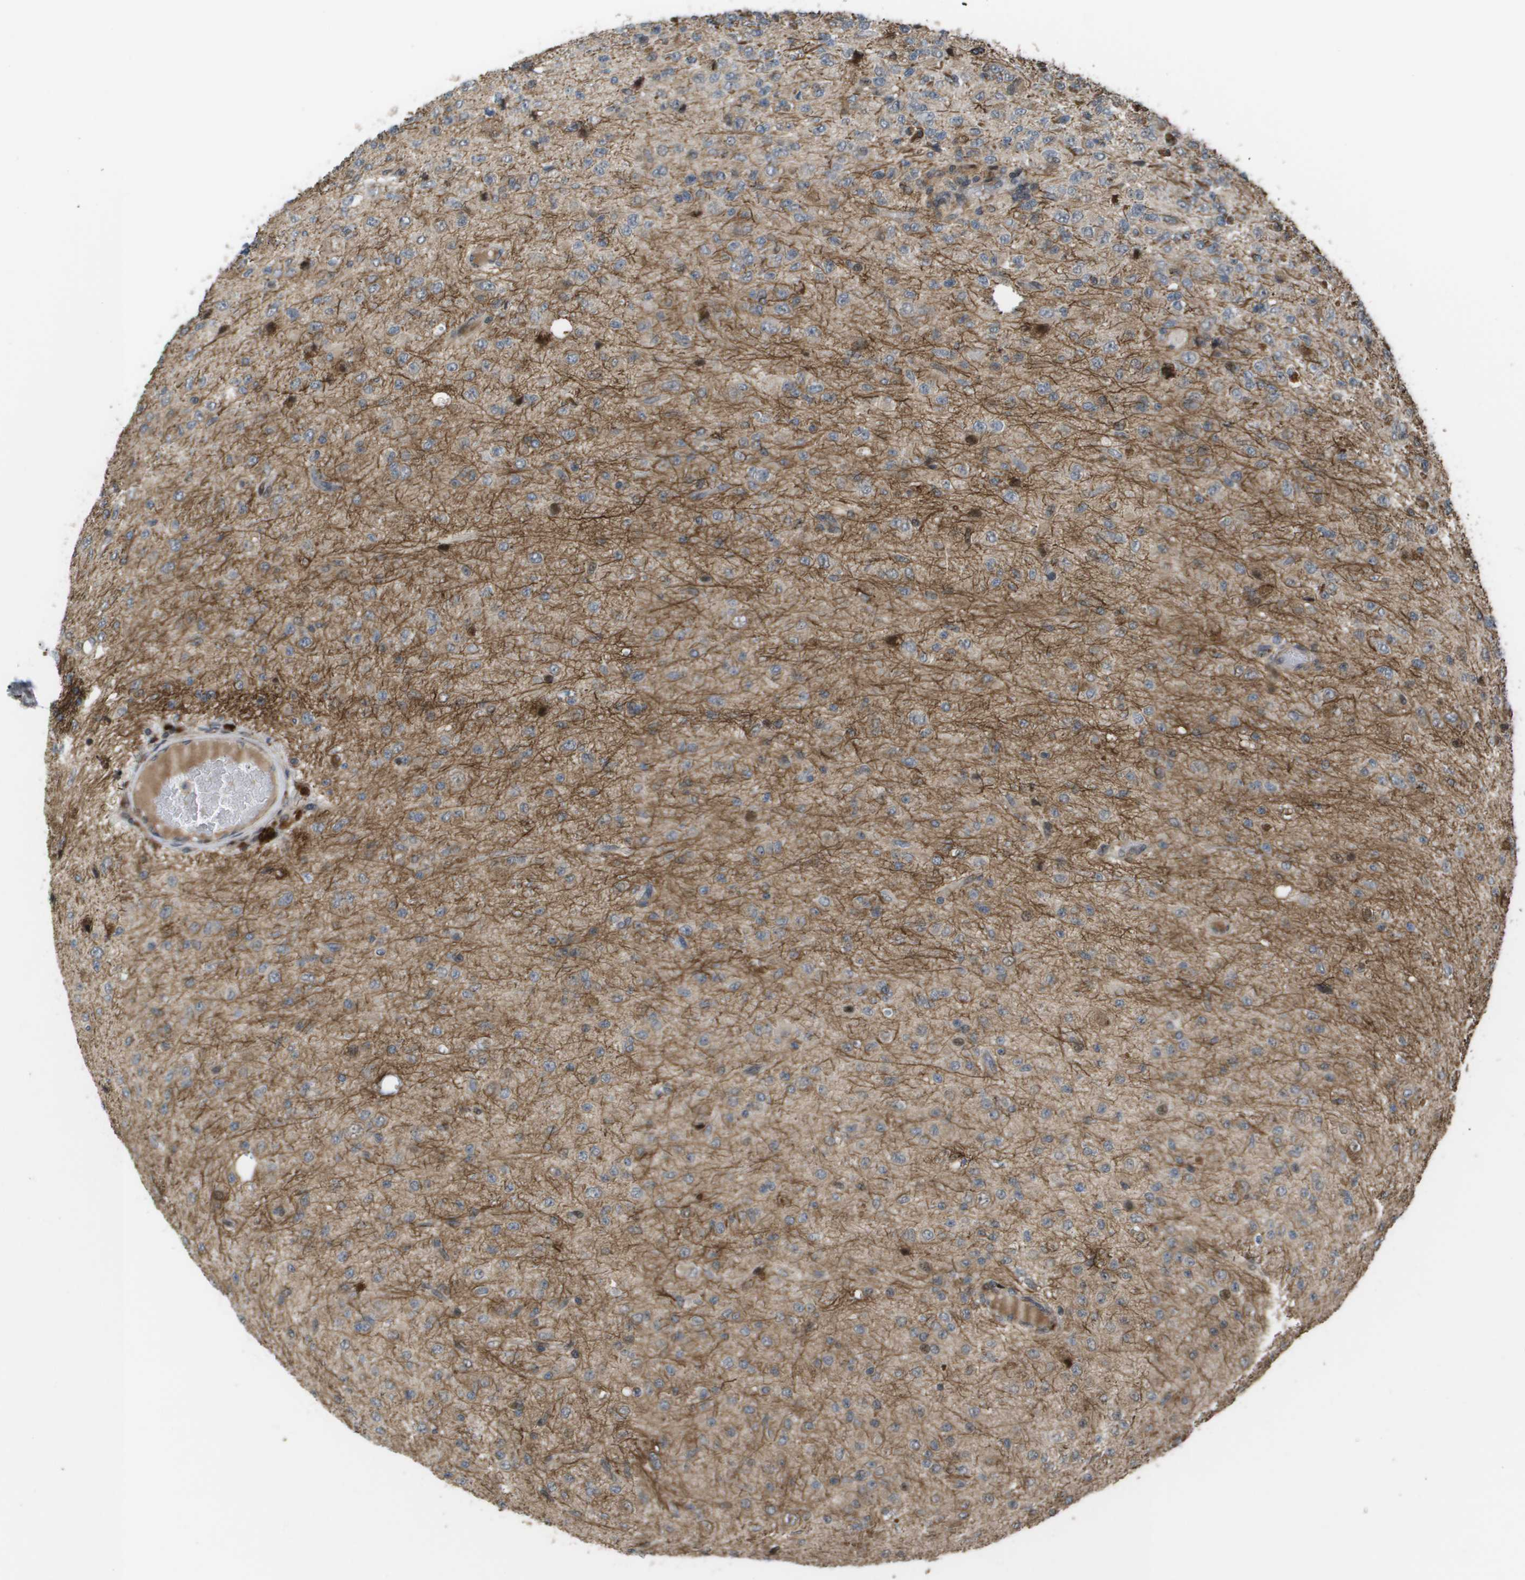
{"staining": {"intensity": "weak", "quantity": "25%-75%", "location": "cytoplasmic/membranous,nuclear"}, "tissue": "glioma", "cell_type": "Tumor cells", "image_type": "cancer", "snomed": [{"axis": "morphology", "description": "Glioma, malignant, High grade"}, {"axis": "topography", "description": "pancreas cauda"}], "caption": "Human glioma stained with a brown dye displays weak cytoplasmic/membranous and nuclear positive expression in approximately 25%-75% of tumor cells.", "gene": "AXIN2", "patient": {"sex": "male", "age": 60}}